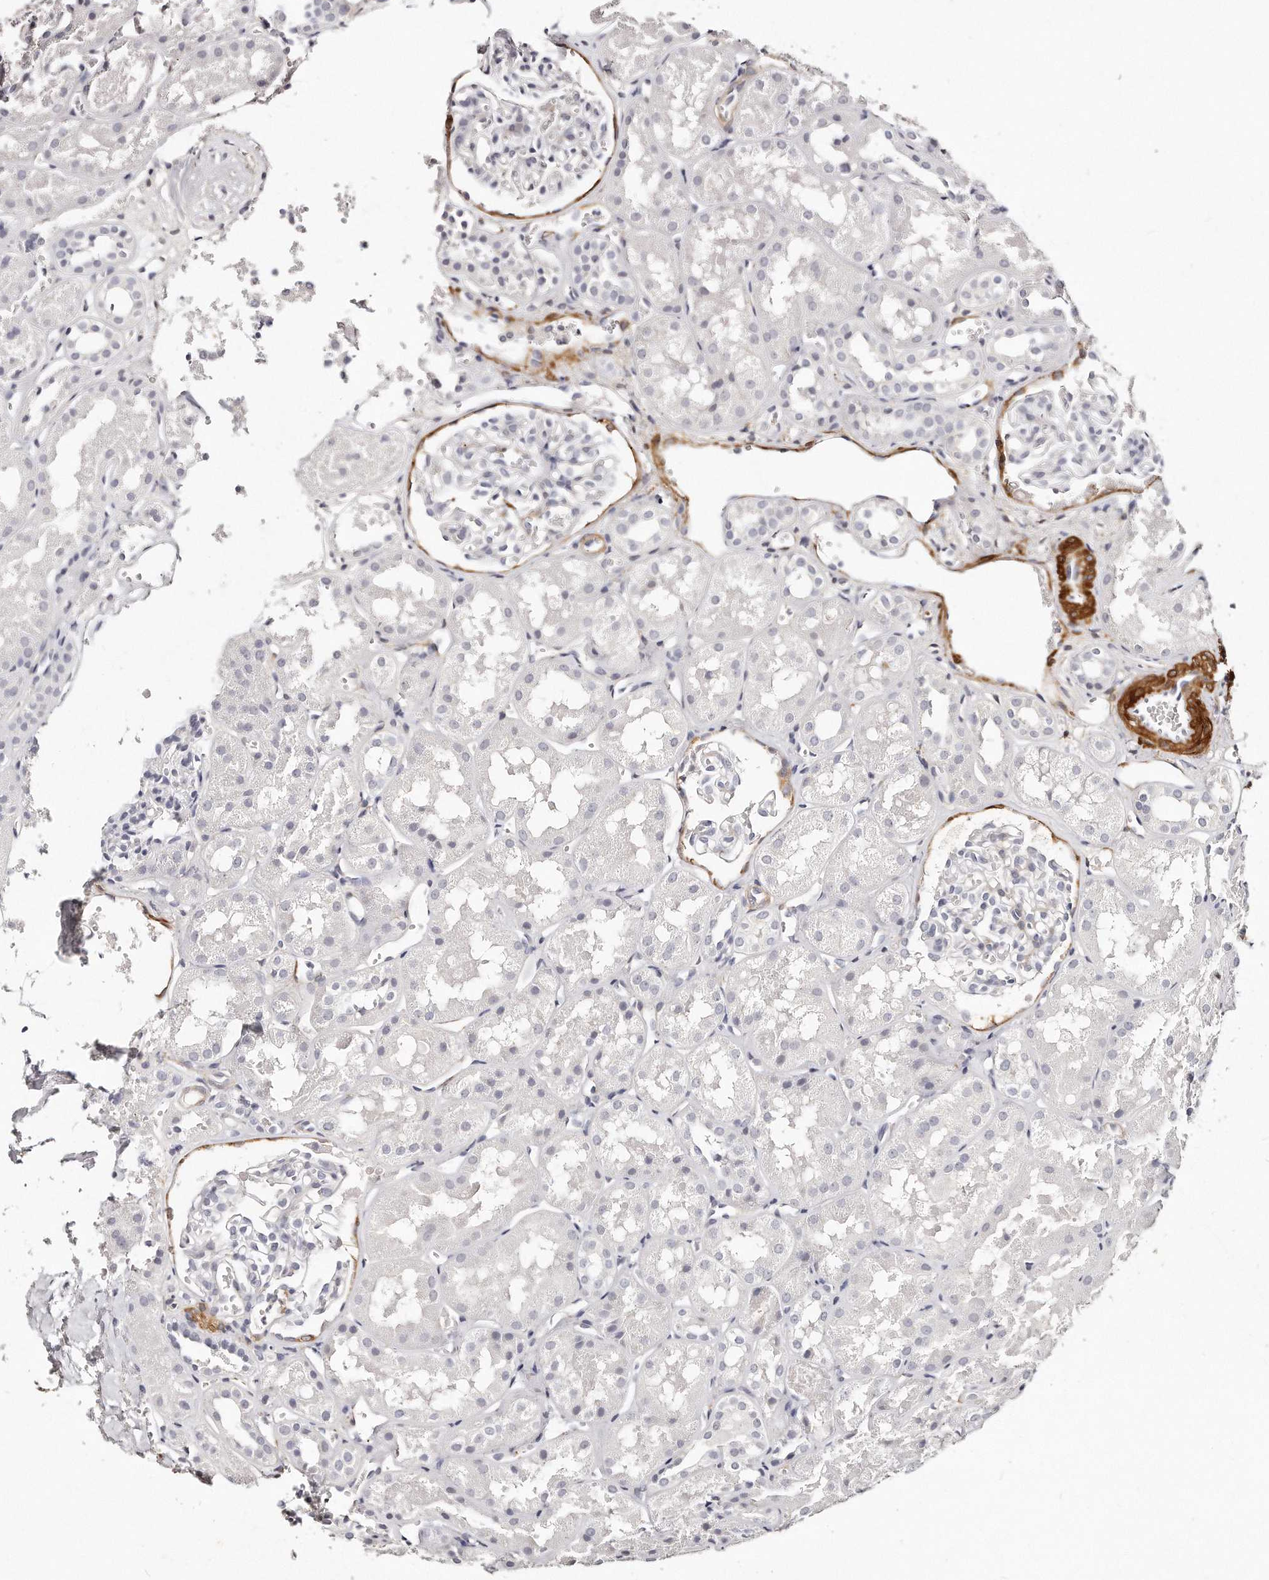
{"staining": {"intensity": "negative", "quantity": "none", "location": "none"}, "tissue": "kidney", "cell_type": "Cells in glomeruli", "image_type": "normal", "snomed": [{"axis": "morphology", "description": "Normal tissue, NOS"}, {"axis": "topography", "description": "Kidney"}], "caption": "Benign kidney was stained to show a protein in brown. There is no significant staining in cells in glomeruli.", "gene": "LMOD1", "patient": {"sex": "male", "age": 16}}